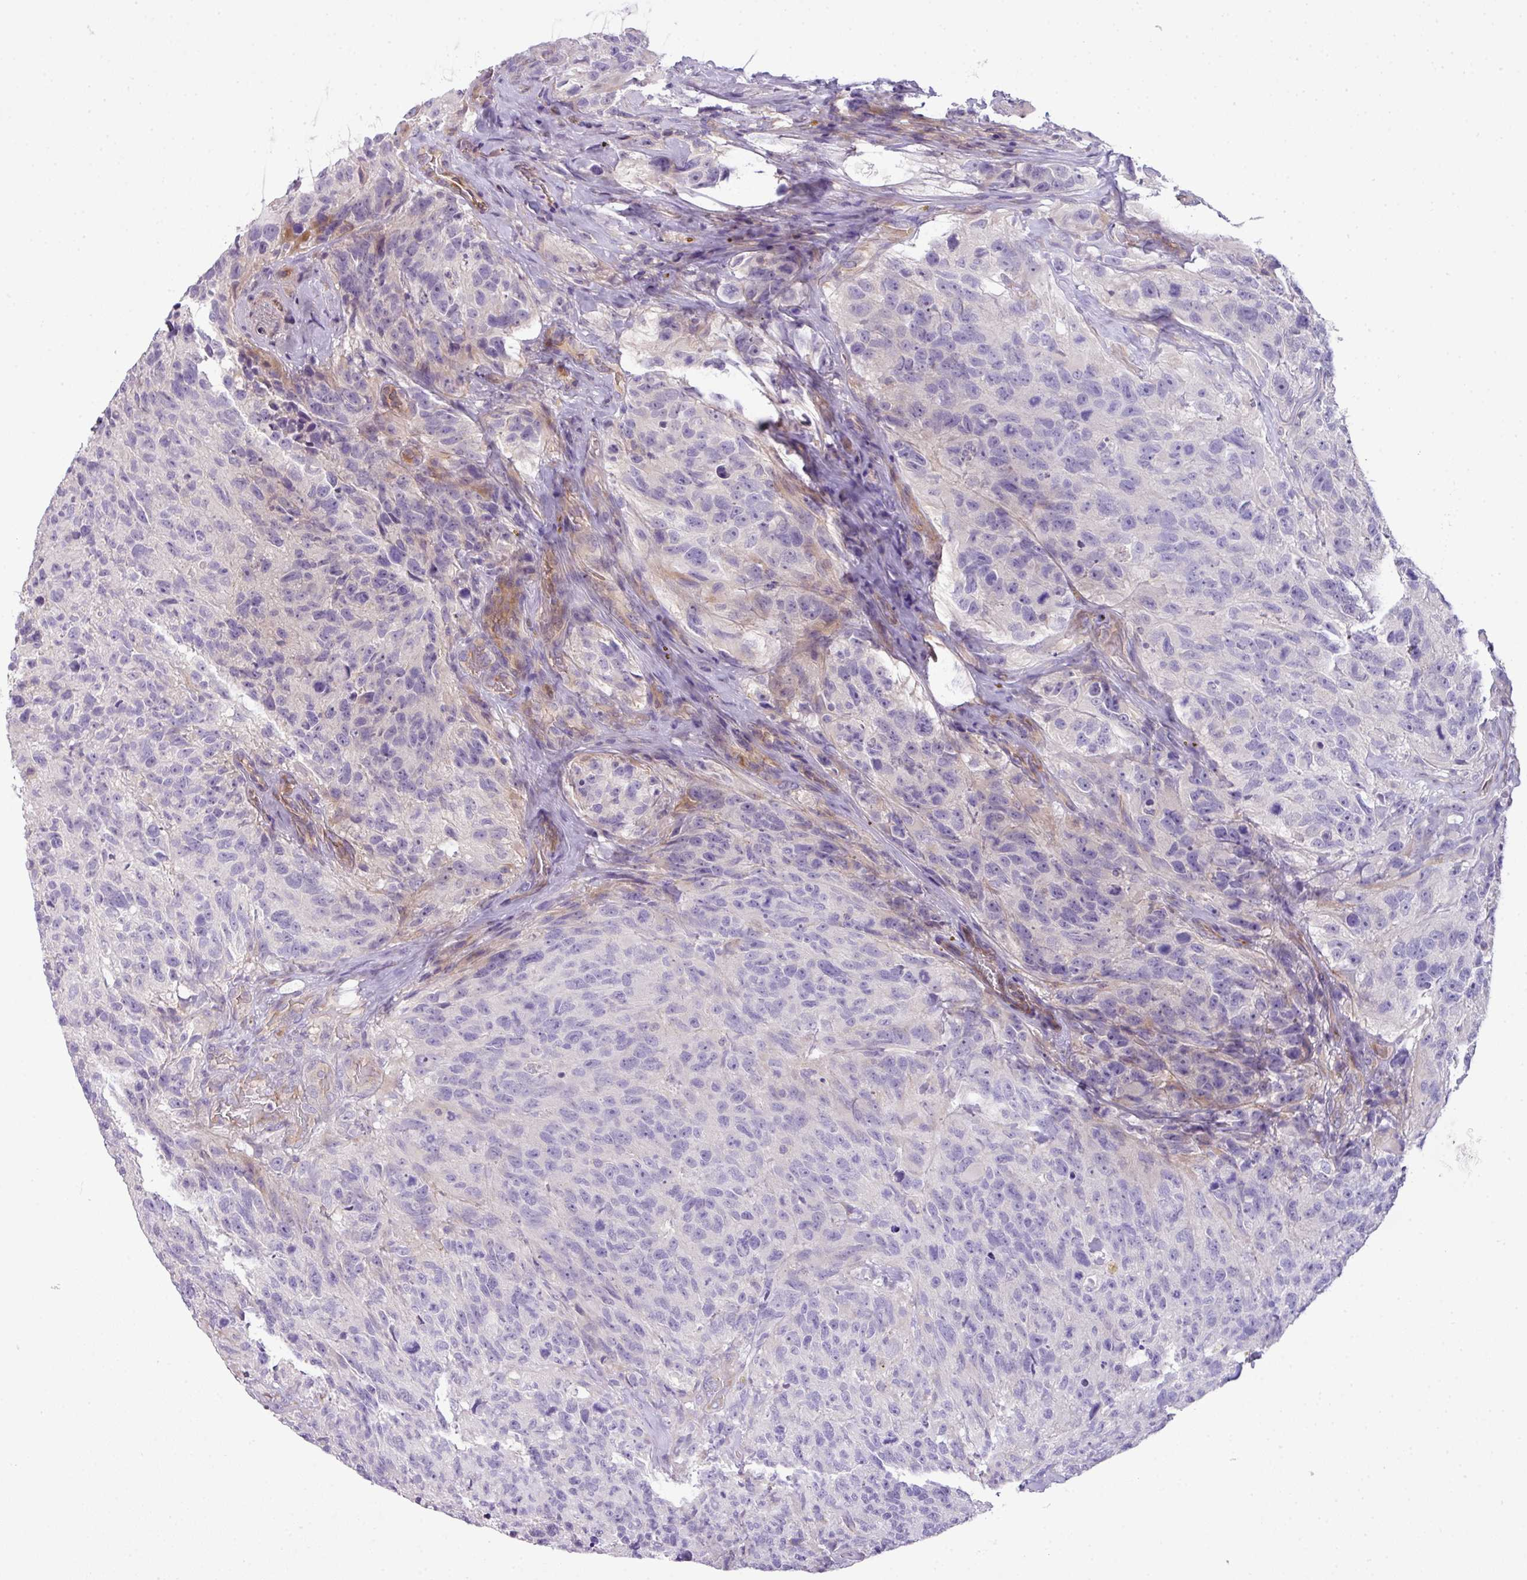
{"staining": {"intensity": "negative", "quantity": "none", "location": "none"}, "tissue": "glioma", "cell_type": "Tumor cells", "image_type": "cancer", "snomed": [{"axis": "morphology", "description": "Glioma, malignant, High grade"}, {"axis": "topography", "description": "Brain"}], "caption": "A micrograph of malignant glioma (high-grade) stained for a protein shows no brown staining in tumor cells.", "gene": "PIK3R5", "patient": {"sex": "male", "age": 69}}